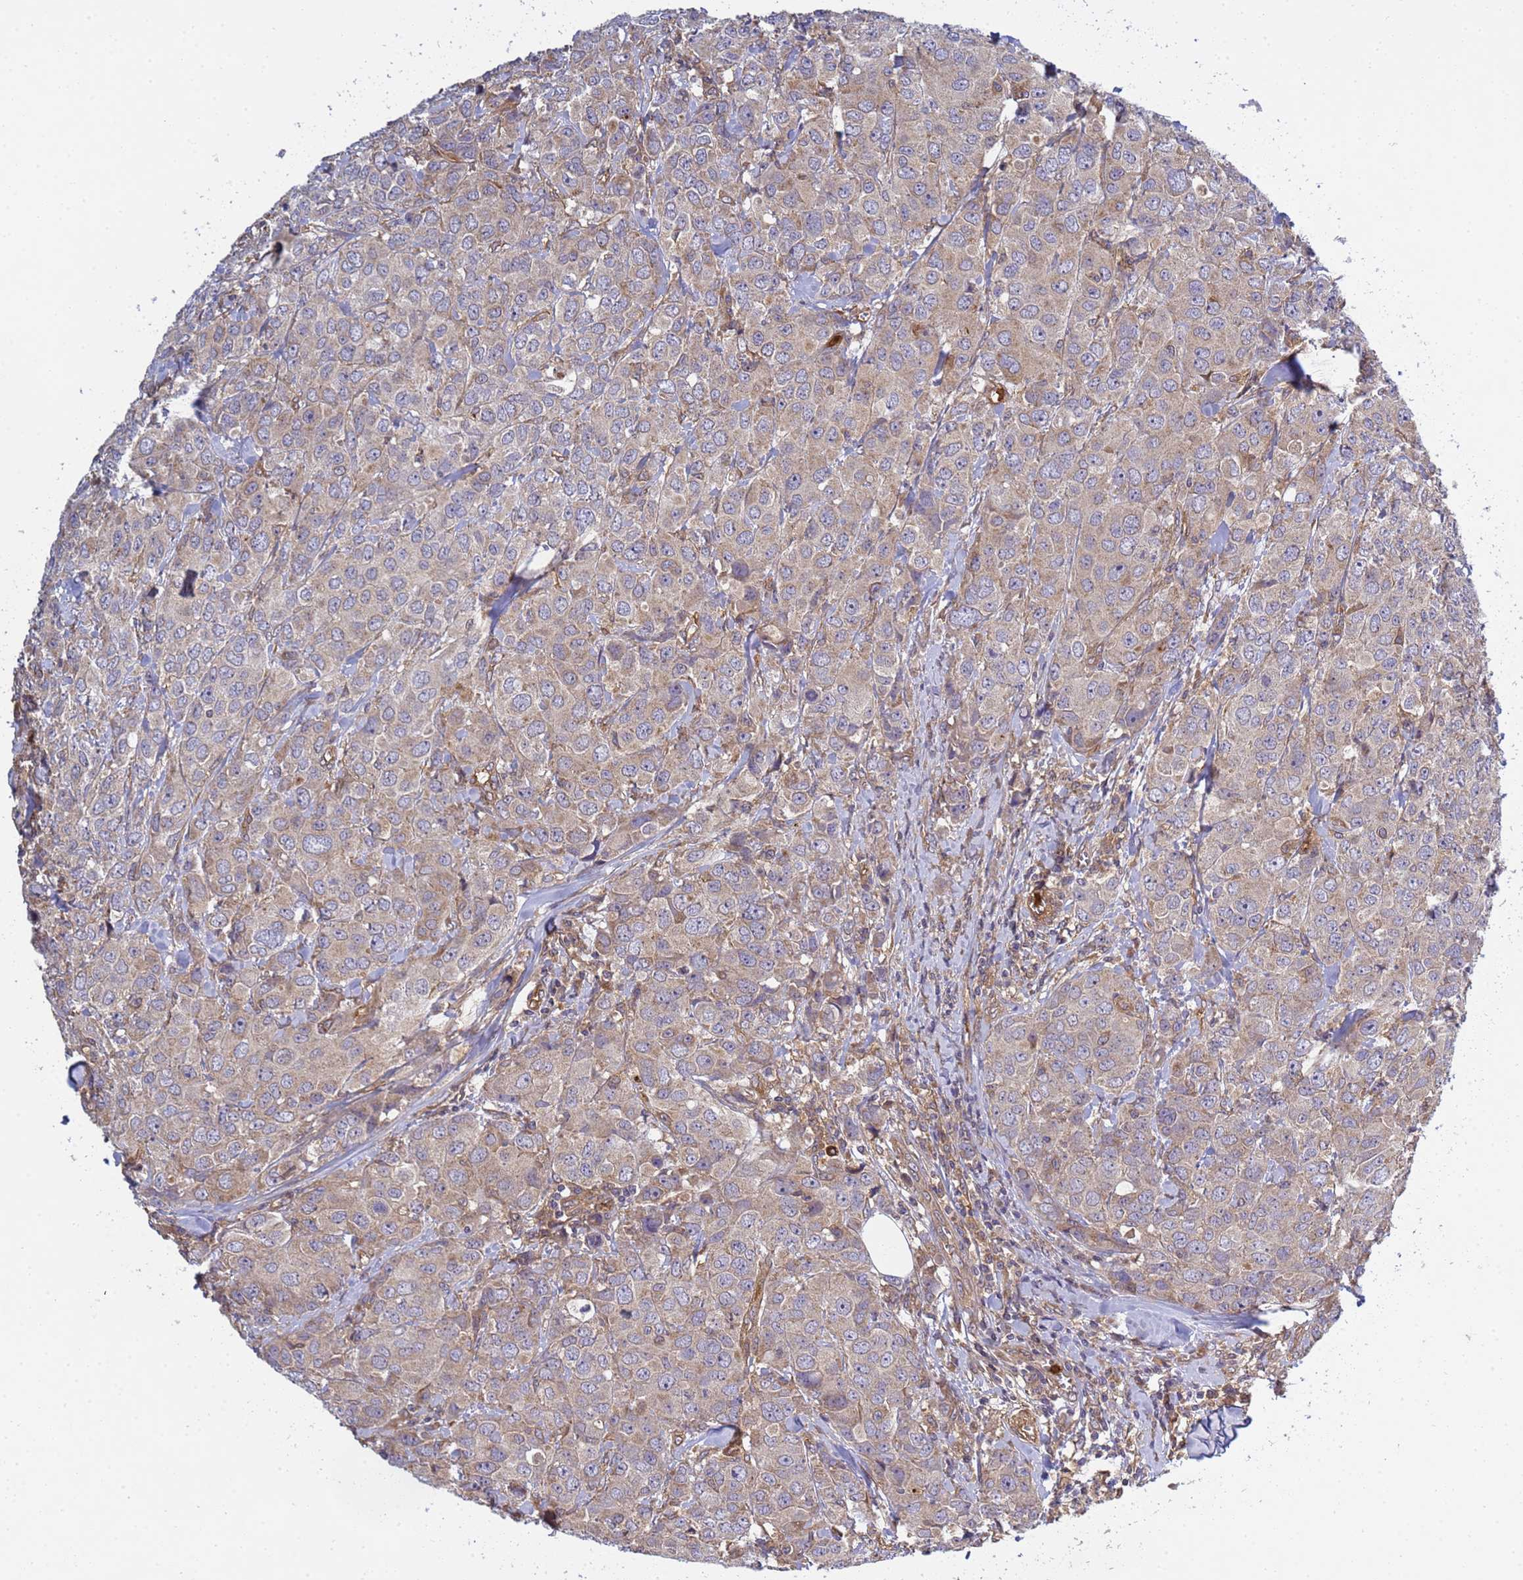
{"staining": {"intensity": "weak", "quantity": "25%-75%", "location": "cytoplasmic/membranous"}, "tissue": "breast cancer", "cell_type": "Tumor cells", "image_type": "cancer", "snomed": [{"axis": "morphology", "description": "Duct carcinoma"}, {"axis": "topography", "description": "Breast"}], "caption": "Protein expression analysis of breast infiltrating ductal carcinoma displays weak cytoplasmic/membranous positivity in approximately 25%-75% of tumor cells. The protein is shown in brown color, while the nuclei are stained blue.", "gene": "C8orf34", "patient": {"sex": "female", "age": 43}}